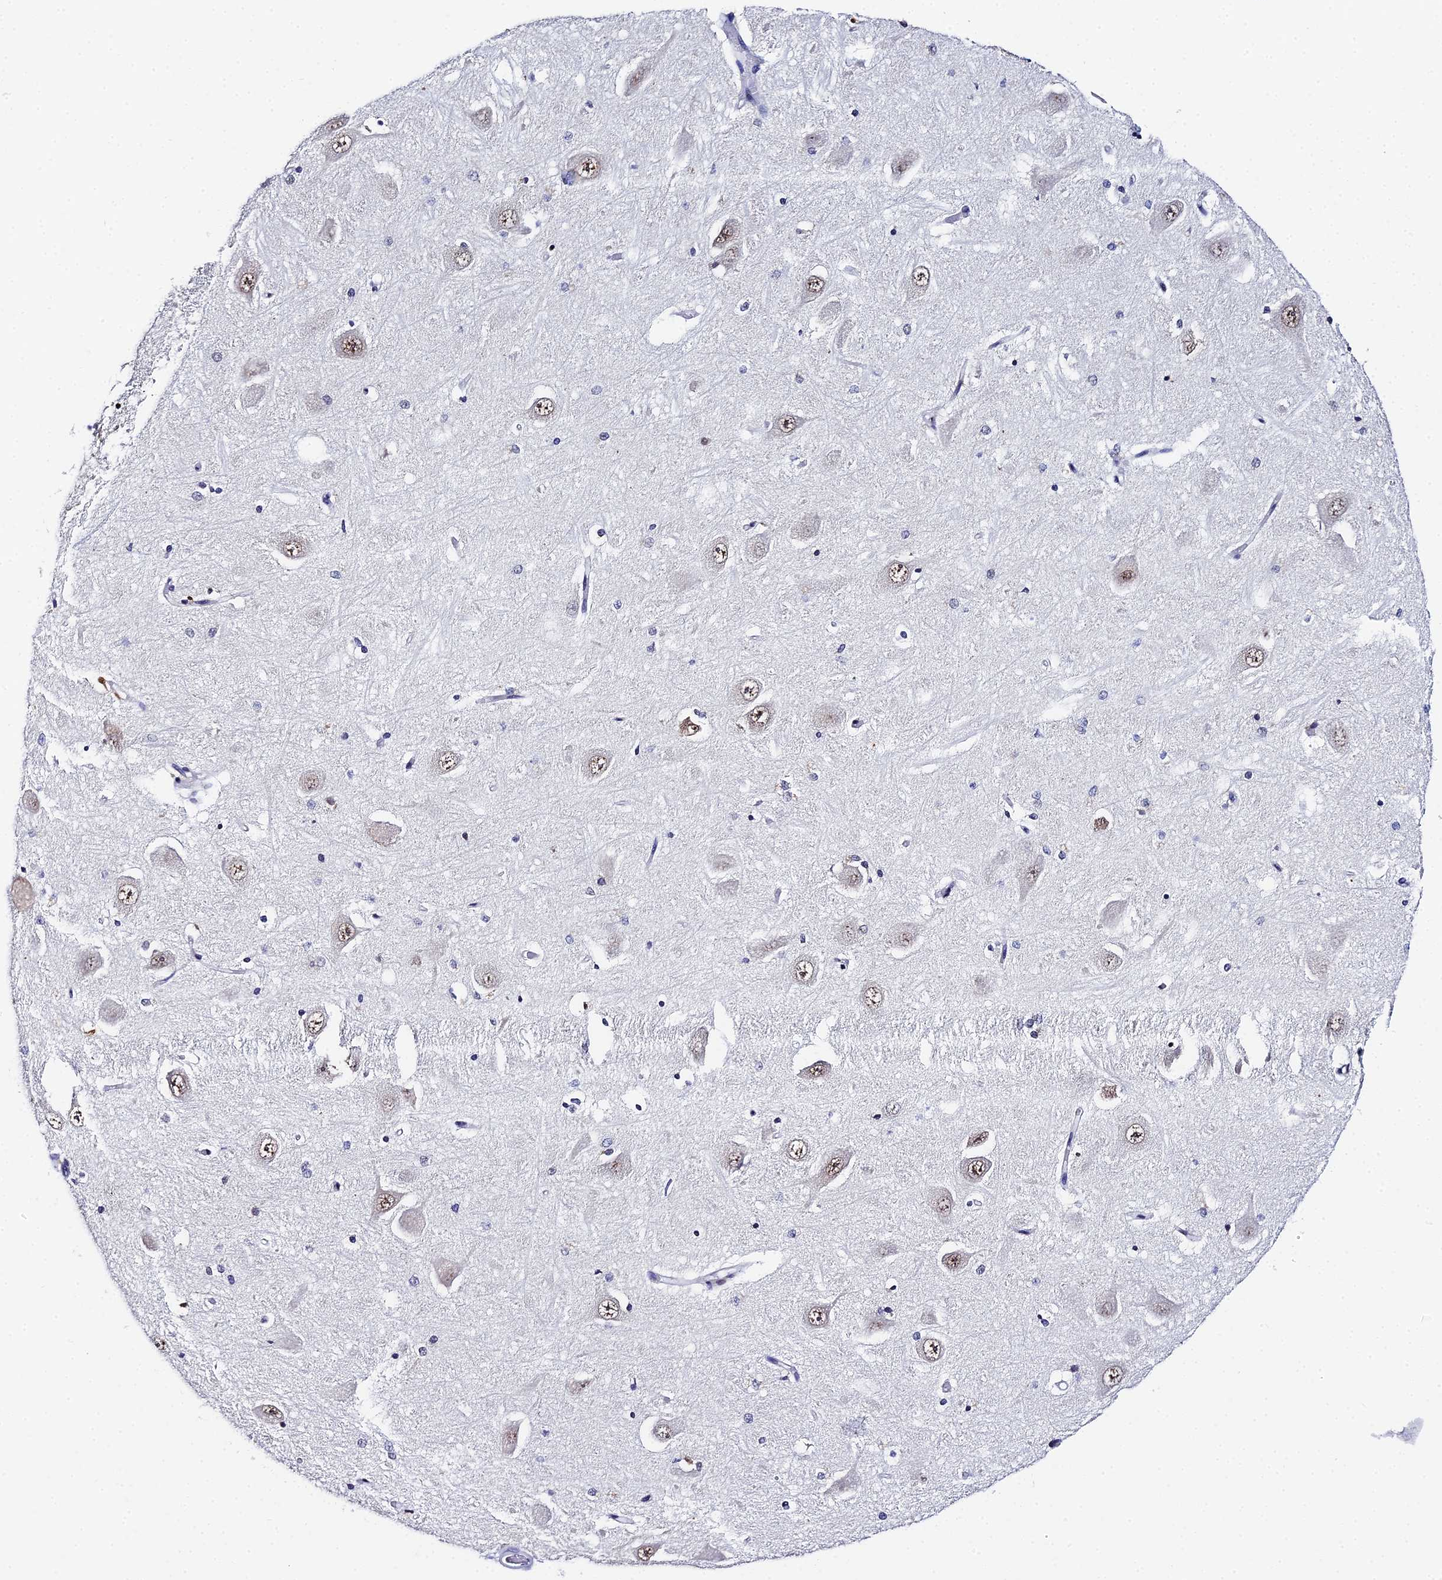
{"staining": {"intensity": "moderate", "quantity": "<25%", "location": "nuclear"}, "tissue": "hippocampus", "cell_type": "Glial cells", "image_type": "normal", "snomed": [{"axis": "morphology", "description": "Normal tissue, NOS"}, {"axis": "topography", "description": "Hippocampus"}], "caption": "The histopathology image shows immunohistochemical staining of benign hippocampus. There is moderate nuclear expression is appreciated in about <25% of glial cells.", "gene": "MAGOHB", "patient": {"sex": "male", "age": 45}}